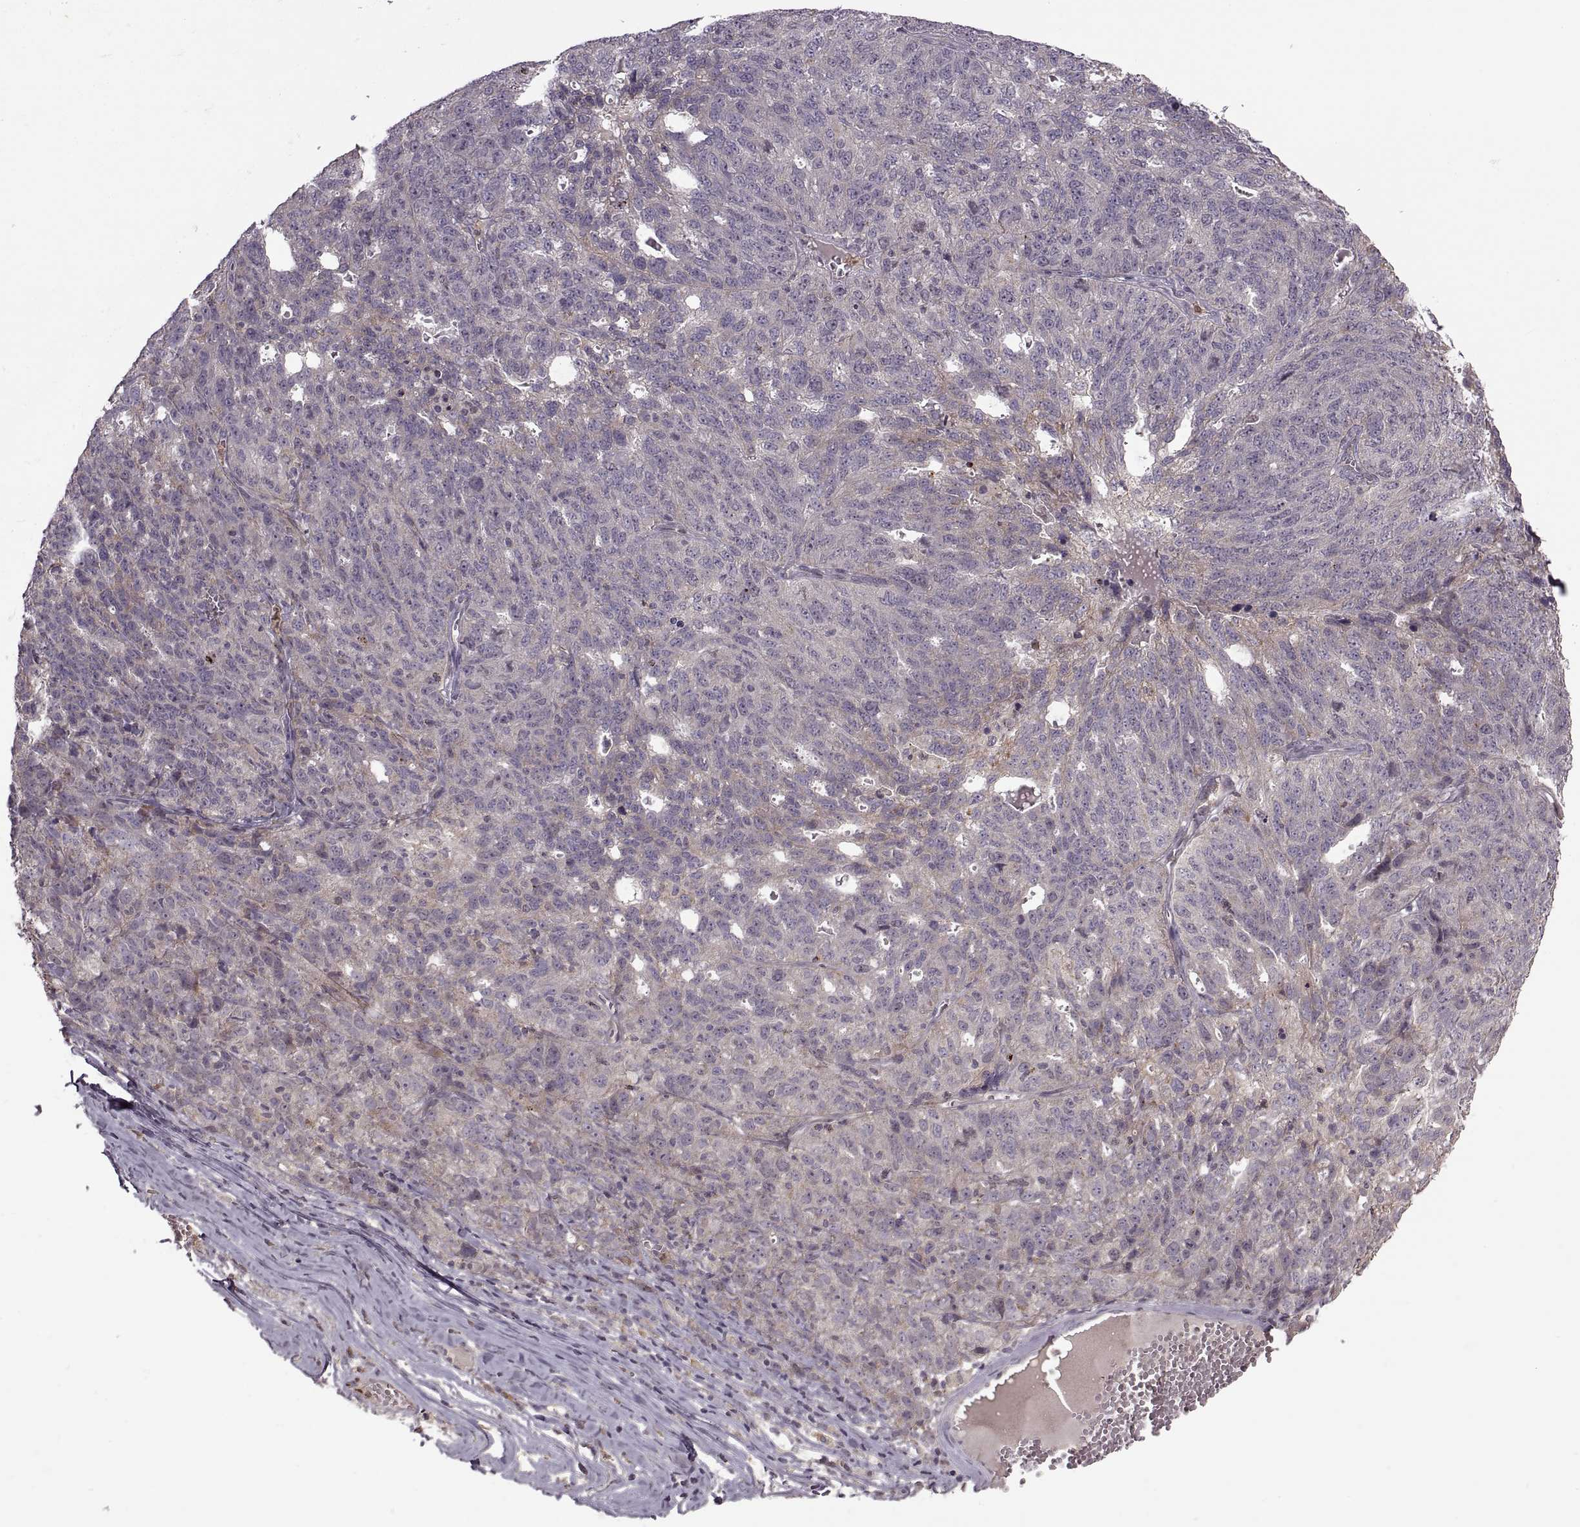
{"staining": {"intensity": "negative", "quantity": "none", "location": "none"}, "tissue": "ovarian cancer", "cell_type": "Tumor cells", "image_type": "cancer", "snomed": [{"axis": "morphology", "description": "Cystadenocarcinoma, serous, NOS"}, {"axis": "topography", "description": "Ovary"}], "caption": "There is no significant positivity in tumor cells of serous cystadenocarcinoma (ovarian).", "gene": "PIERCE1", "patient": {"sex": "female", "age": 71}}